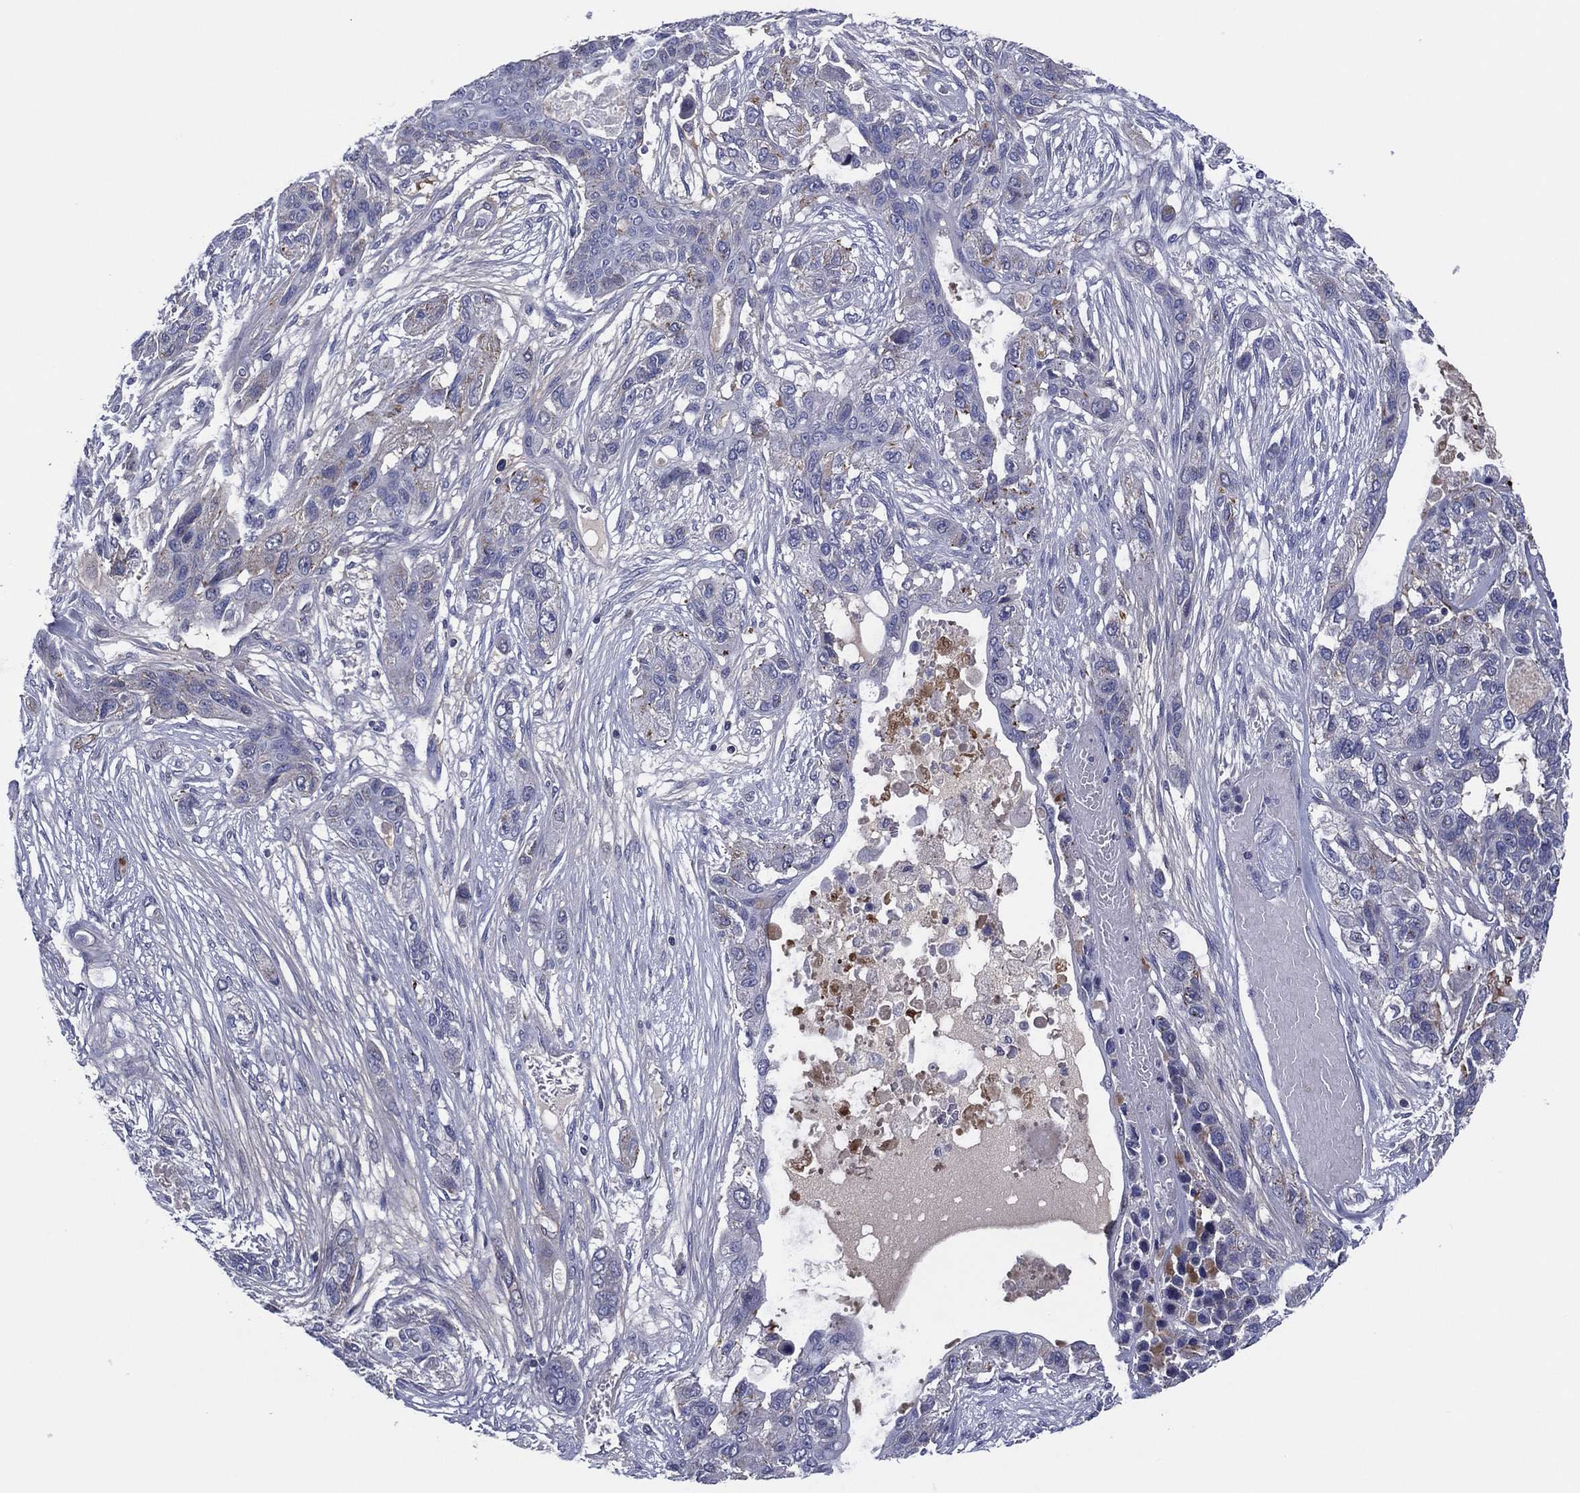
{"staining": {"intensity": "negative", "quantity": "none", "location": "none"}, "tissue": "lung cancer", "cell_type": "Tumor cells", "image_type": "cancer", "snomed": [{"axis": "morphology", "description": "Squamous cell carcinoma, NOS"}, {"axis": "topography", "description": "Lung"}], "caption": "There is no significant staining in tumor cells of lung cancer (squamous cell carcinoma). (DAB immunohistochemistry visualized using brightfield microscopy, high magnification).", "gene": "TRIM31", "patient": {"sex": "female", "age": 70}}